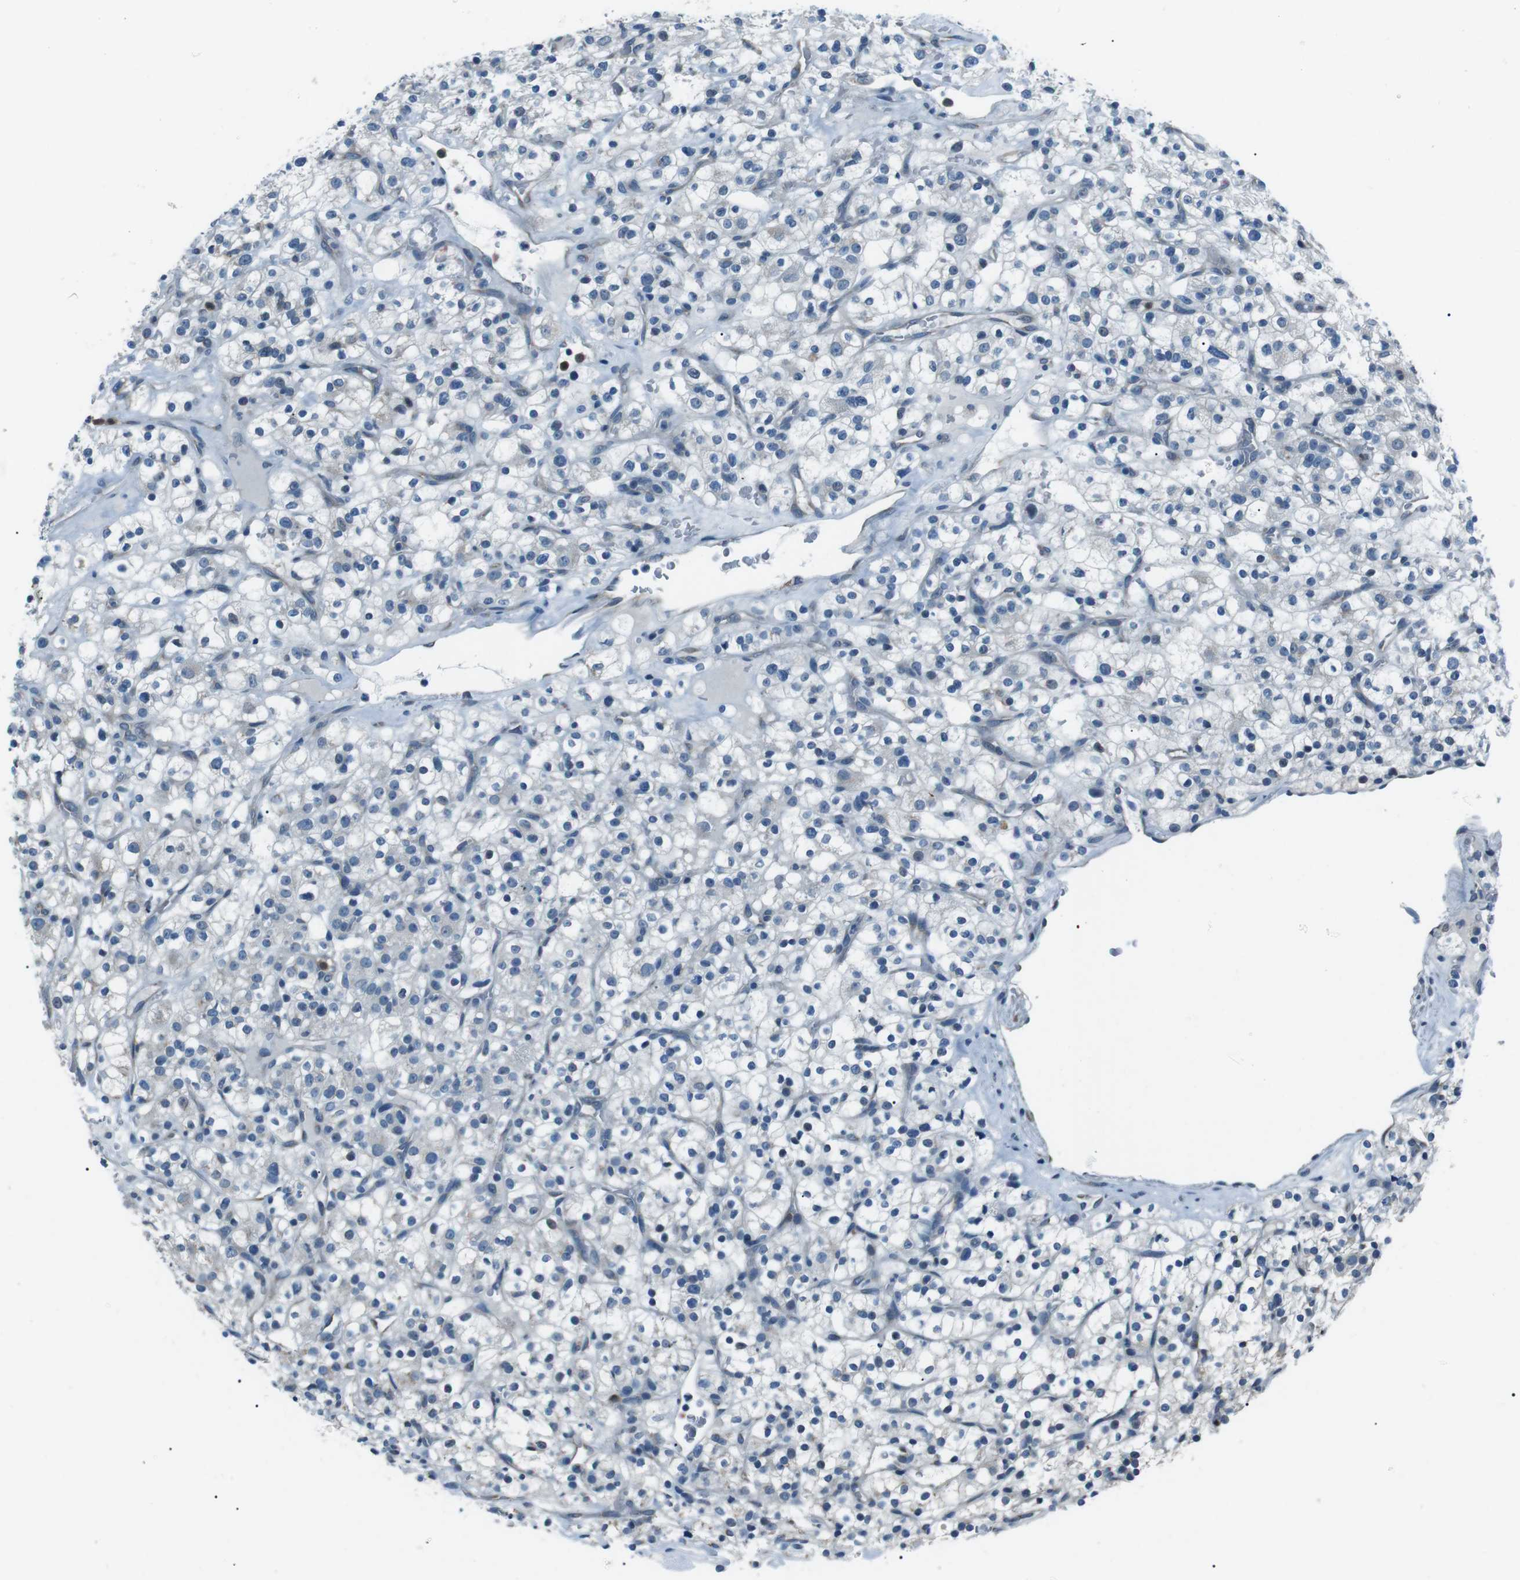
{"staining": {"intensity": "negative", "quantity": "none", "location": "none"}, "tissue": "renal cancer", "cell_type": "Tumor cells", "image_type": "cancer", "snomed": [{"axis": "morphology", "description": "Normal tissue, NOS"}, {"axis": "morphology", "description": "Adenocarcinoma, NOS"}, {"axis": "topography", "description": "Kidney"}], "caption": "A micrograph of human renal cancer is negative for staining in tumor cells. (DAB (3,3'-diaminobenzidine) IHC with hematoxylin counter stain).", "gene": "SERPINB2", "patient": {"sex": "female", "age": 72}}